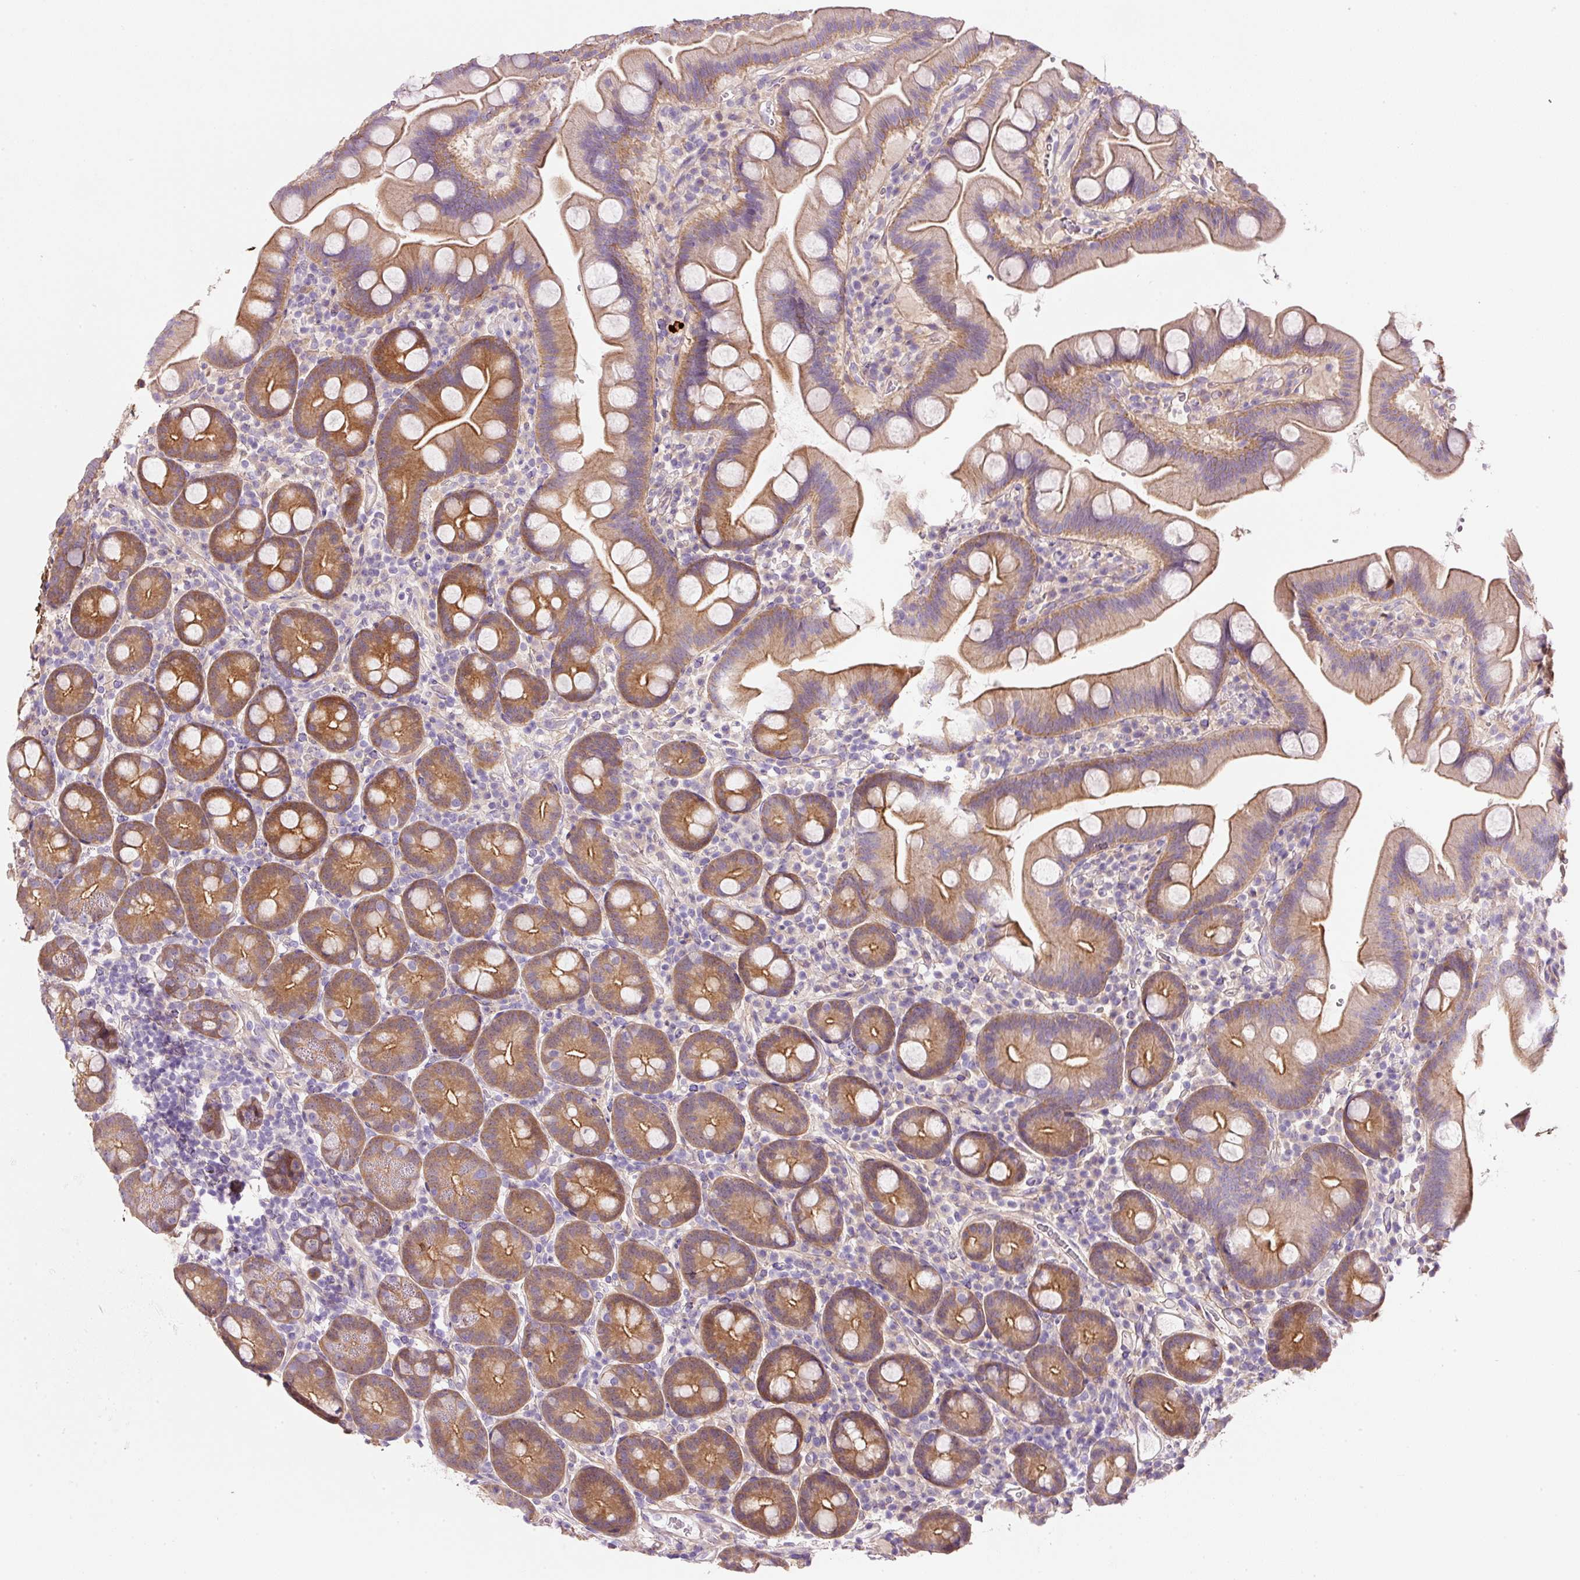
{"staining": {"intensity": "moderate", "quantity": "25%-75%", "location": "cytoplasmic/membranous"}, "tissue": "small intestine", "cell_type": "Glandular cells", "image_type": "normal", "snomed": [{"axis": "morphology", "description": "Normal tissue, NOS"}, {"axis": "topography", "description": "Small intestine"}], "caption": "High-magnification brightfield microscopy of benign small intestine stained with DAB (3,3'-diaminobenzidine) (brown) and counterstained with hematoxylin (blue). glandular cells exhibit moderate cytoplasmic/membranous positivity is identified in approximately25%-75% of cells.", "gene": "SOS2", "patient": {"sex": "female", "age": 68}}